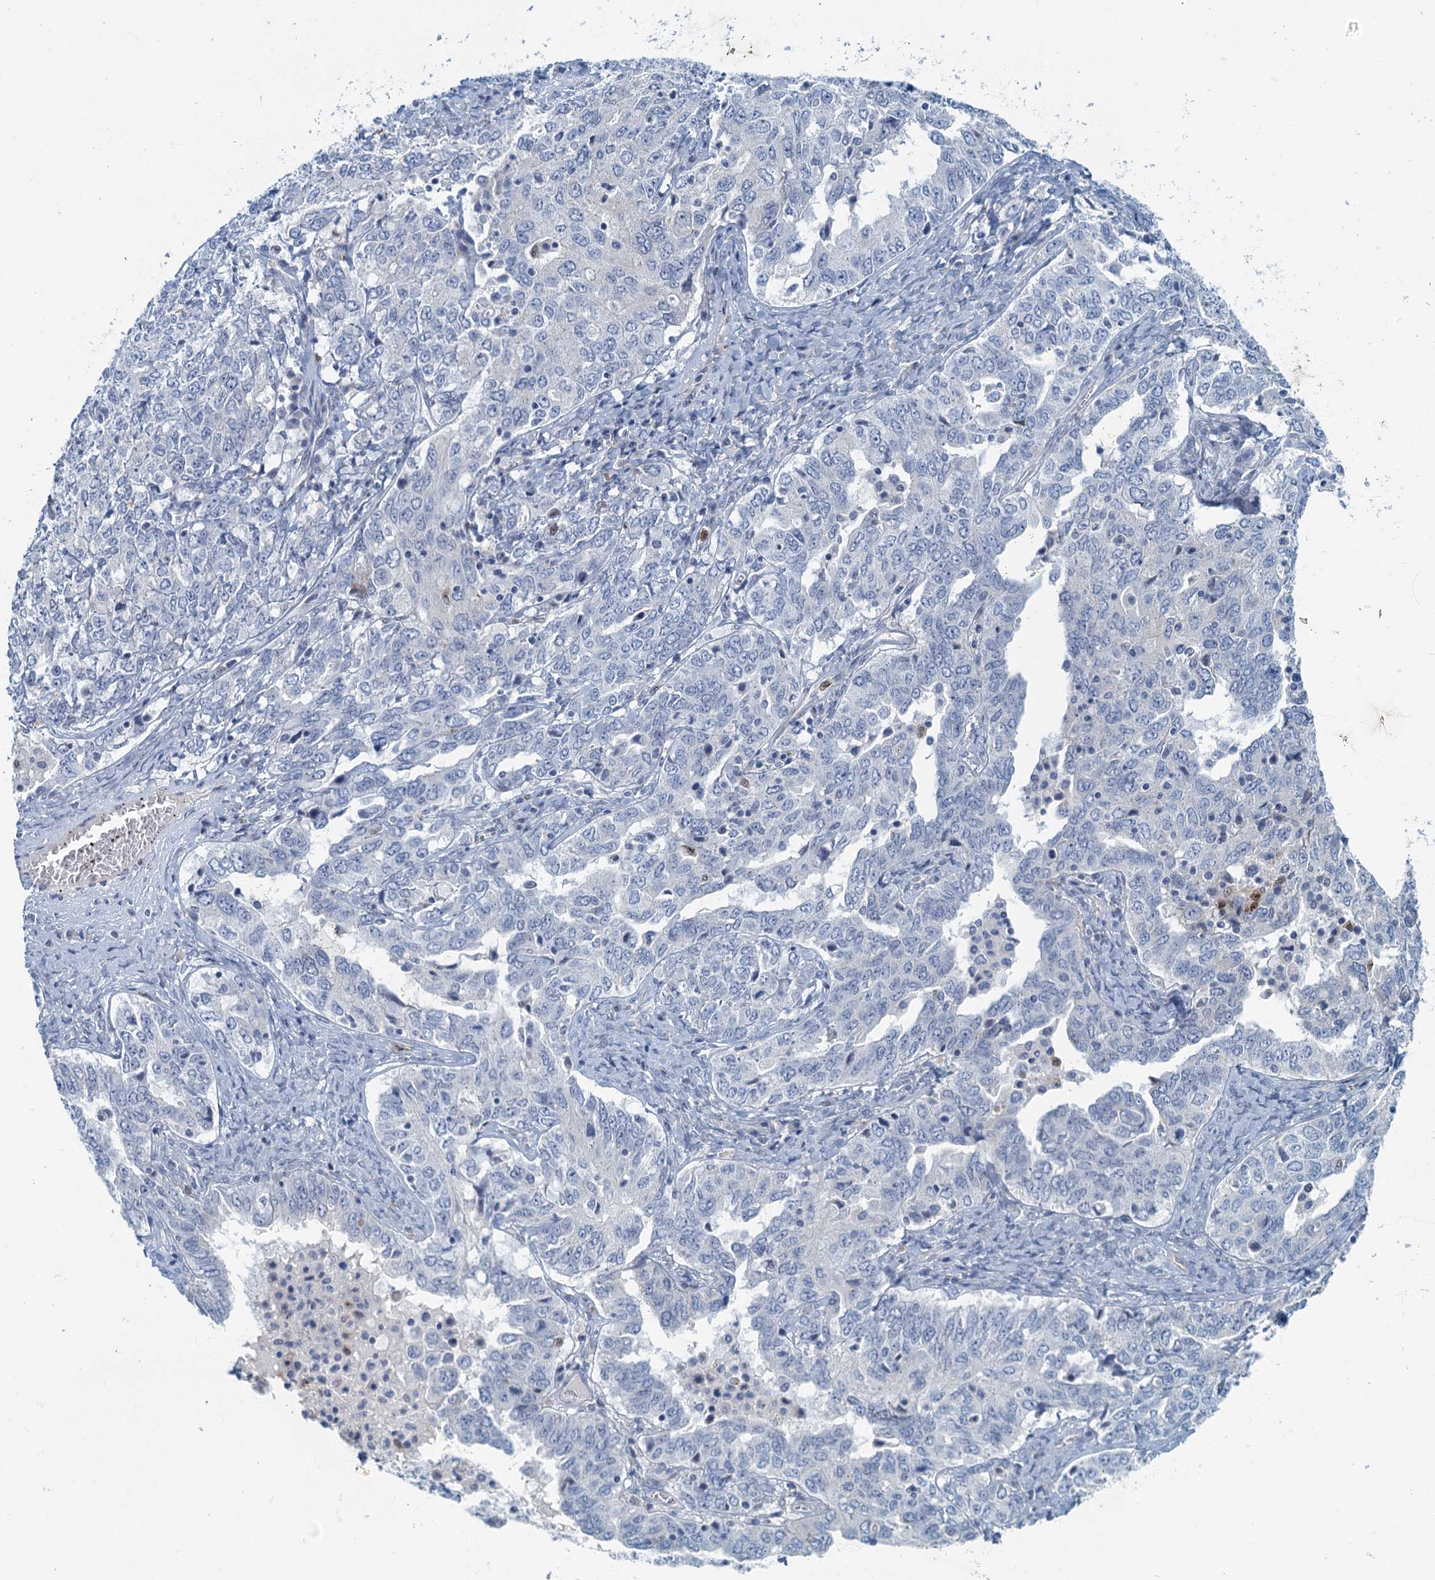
{"staining": {"intensity": "negative", "quantity": "none", "location": "none"}, "tissue": "ovarian cancer", "cell_type": "Tumor cells", "image_type": "cancer", "snomed": [{"axis": "morphology", "description": "Carcinoma, endometroid"}, {"axis": "topography", "description": "Ovary"}], "caption": "Ovarian cancer (endometroid carcinoma) was stained to show a protein in brown. There is no significant staining in tumor cells.", "gene": "ANKDD1A", "patient": {"sex": "female", "age": 62}}